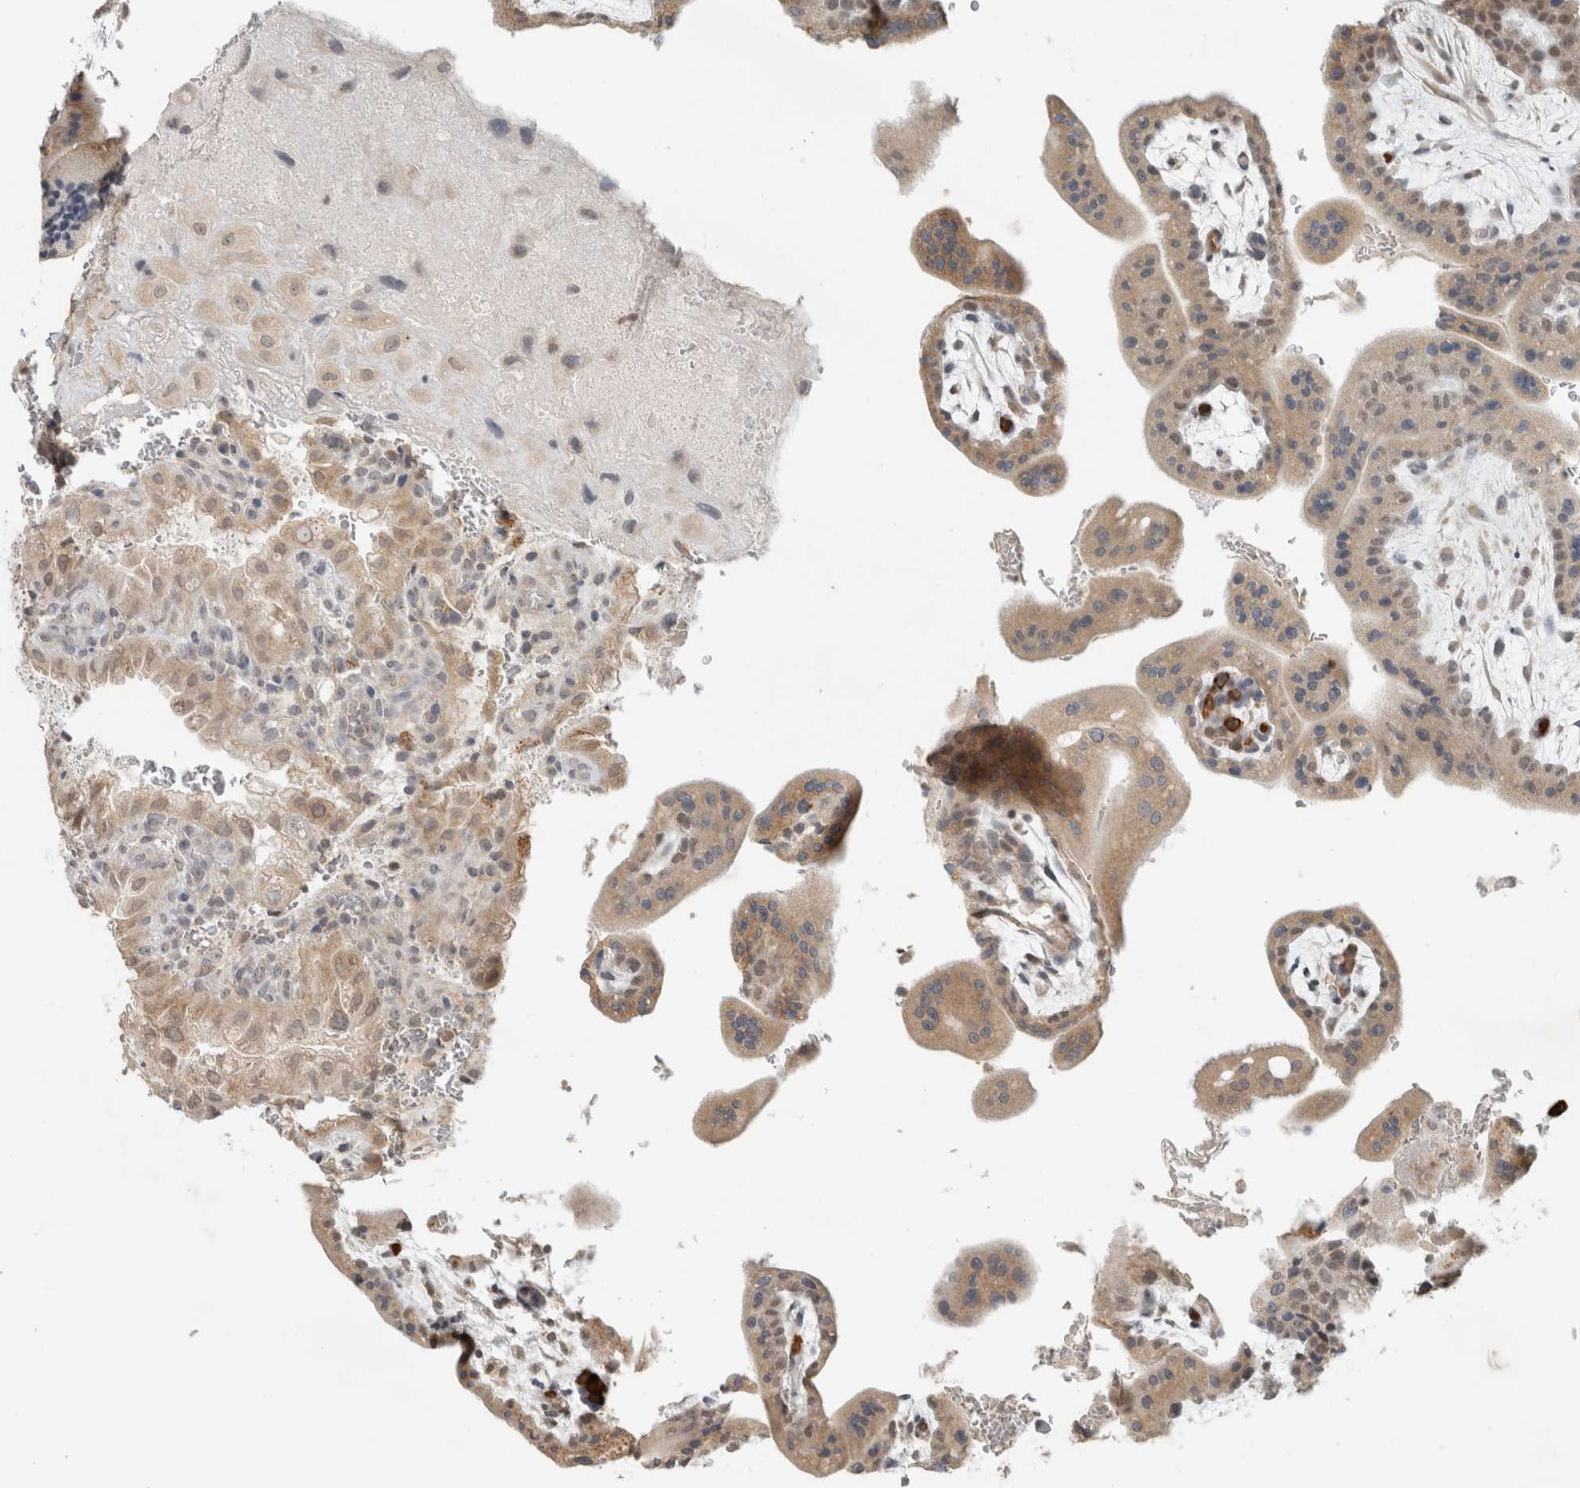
{"staining": {"intensity": "weak", "quantity": ">75%", "location": "cytoplasmic/membranous,nuclear"}, "tissue": "placenta", "cell_type": "Decidual cells", "image_type": "normal", "snomed": [{"axis": "morphology", "description": "Normal tissue, NOS"}, {"axis": "topography", "description": "Placenta"}], "caption": "Brown immunohistochemical staining in benign human placenta demonstrates weak cytoplasmic/membranous,nuclear positivity in about >75% of decidual cells.", "gene": "TRIT1", "patient": {"sex": "female", "age": 35}}